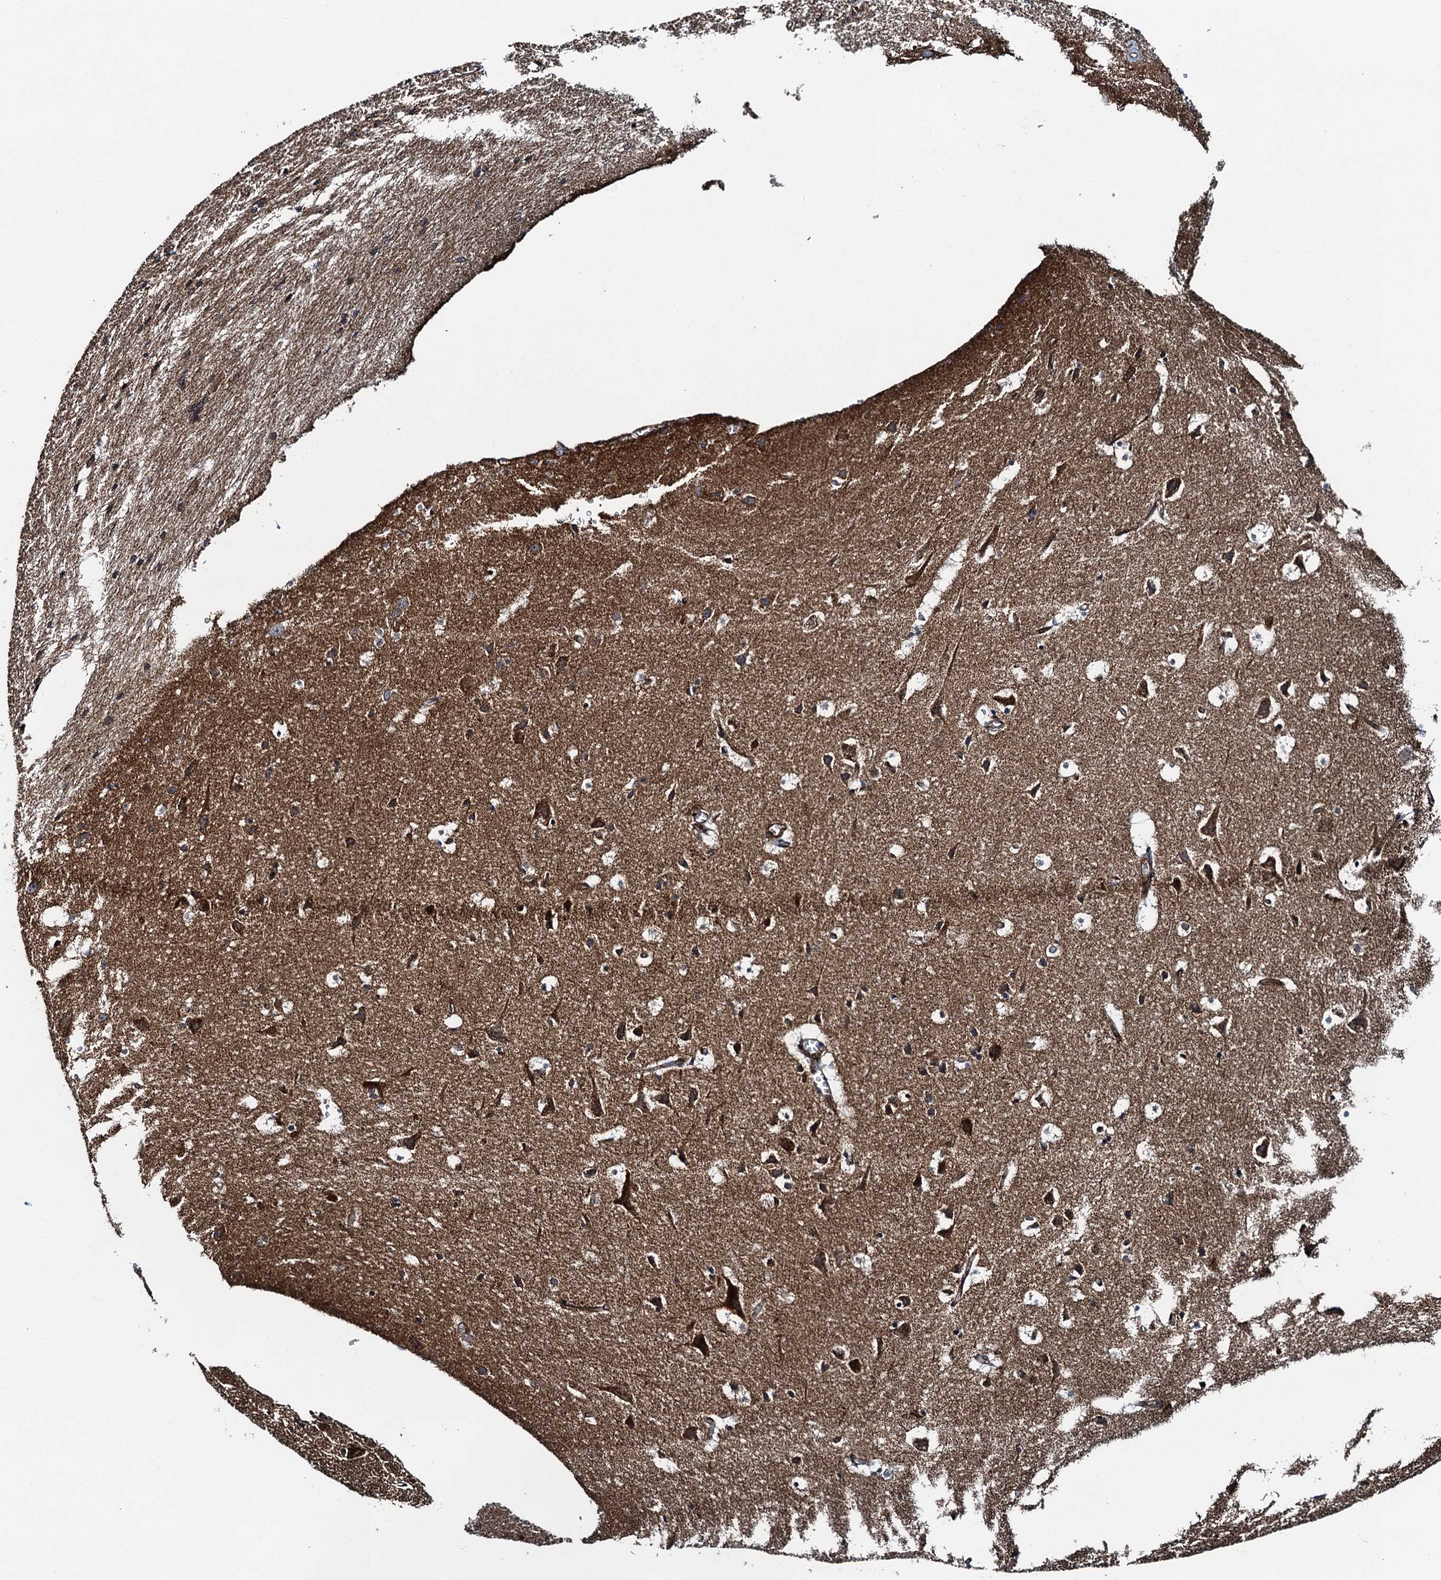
{"staining": {"intensity": "moderate", "quantity": ">75%", "location": "cytoplasmic/membranous"}, "tissue": "cerebral cortex", "cell_type": "Endothelial cells", "image_type": "normal", "snomed": [{"axis": "morphology", "description": "Normal tissue, NOS"}, {"axis": "topography", "description": "Cerebral cortex"}], "caption": "Cerebral cortex stained with immunohistochemistry shows moderate cytoplasmic/membranous staining in approximately >75% of endothelial cells. (DAB (3,3'-diaminobenzidine) = brown stain, brightfield microscopy at high magnification).", "gene": "WHAMM", "patient": {"sex": "male", "age": 54}}